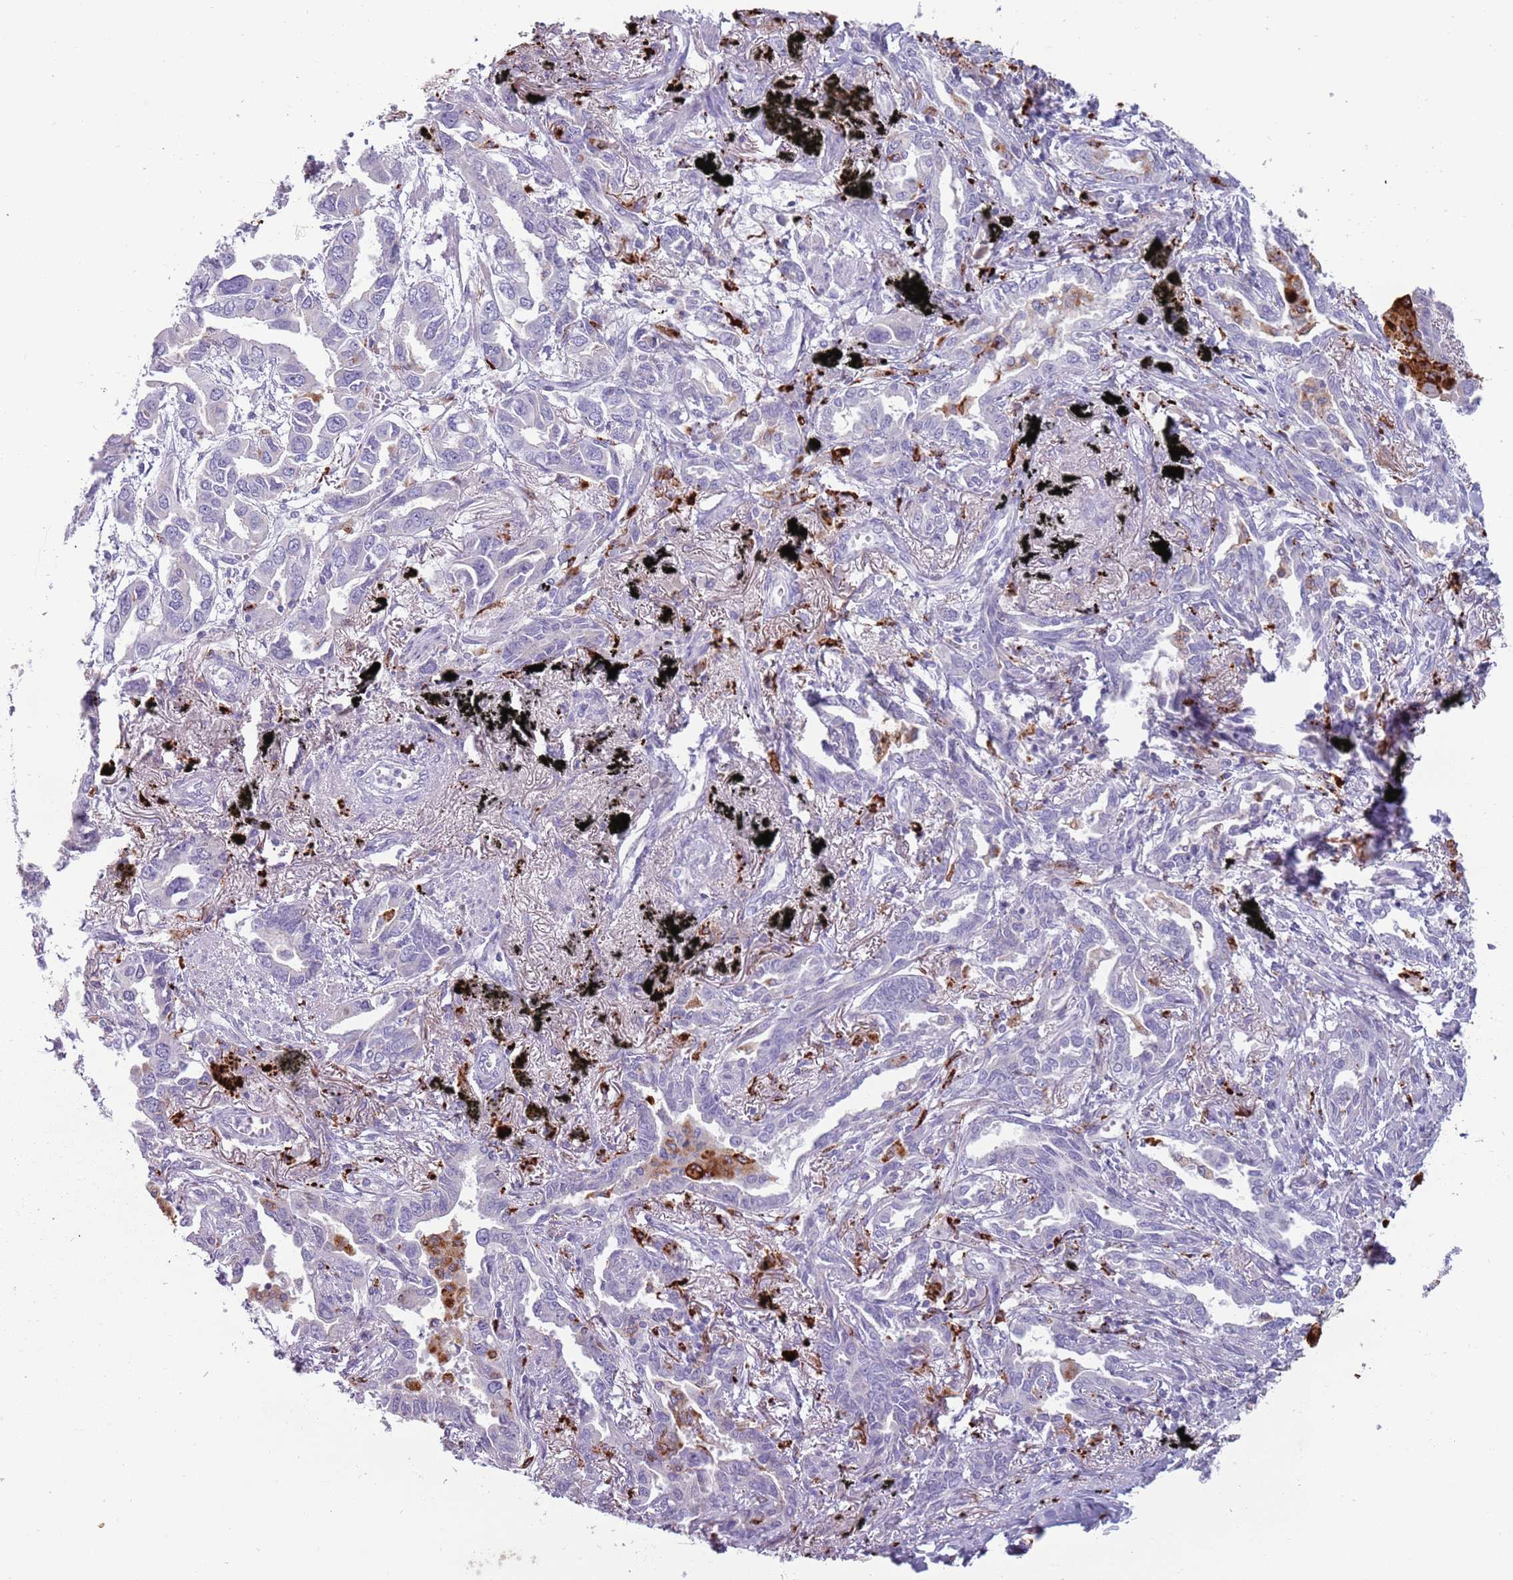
{"staining": {"intensity": "negative", "quantity": "none", "location": "none"}, "tissue": "lung cancer", "cell_type": "Tumor cells", "image_type": "cancer", "snomed": [{"axis": "morphology", "description": "Adenocarcinoma, NOS"}, {"axis": "topography", "description": "Lung"}], "caption": "Immunohistochemistry histopathology image of adenocarcinoma (lung) stained for a protein (brown), which reveals no positivity in tumor cells.", "gene": "NWD2", "patient": {"sex": "male", "age": 67}}